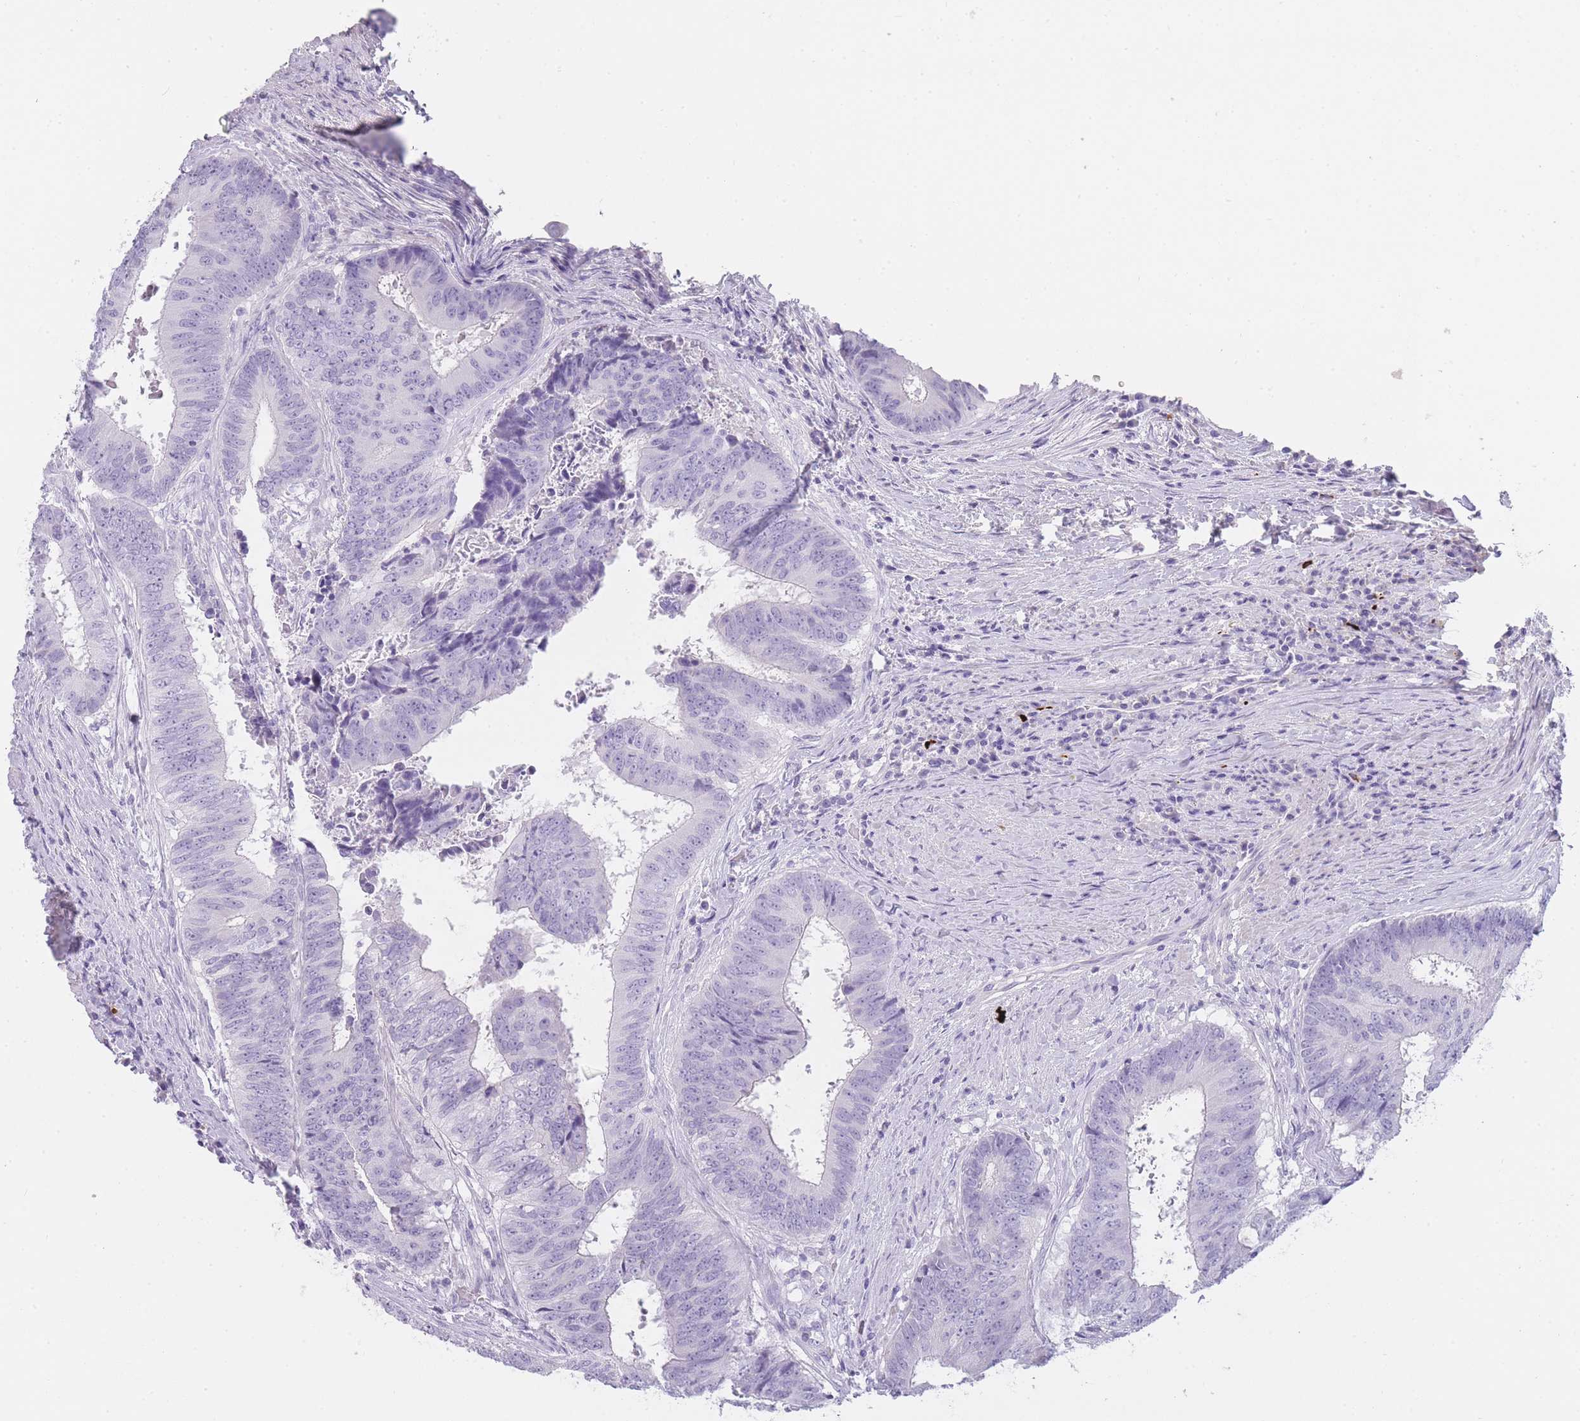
{"staining": {"intensity": "negative", "quantity": "none", "location": "none"}, "tissue": "colorectal cancer", "cell_type": "Tumor cells", "image_type": "cancer", "snomed": [{"axis": "morphology", "description": "Adenocarcinoma, NOS"}, {"axis": "topography", "description": "Rectum"}], "caption": "Protein analysis of colorectal adenocarcinoma shows no significant positivity in tumor cells.", "gene": "TCP11", "patient": {"sex": "male", "age": 72}}